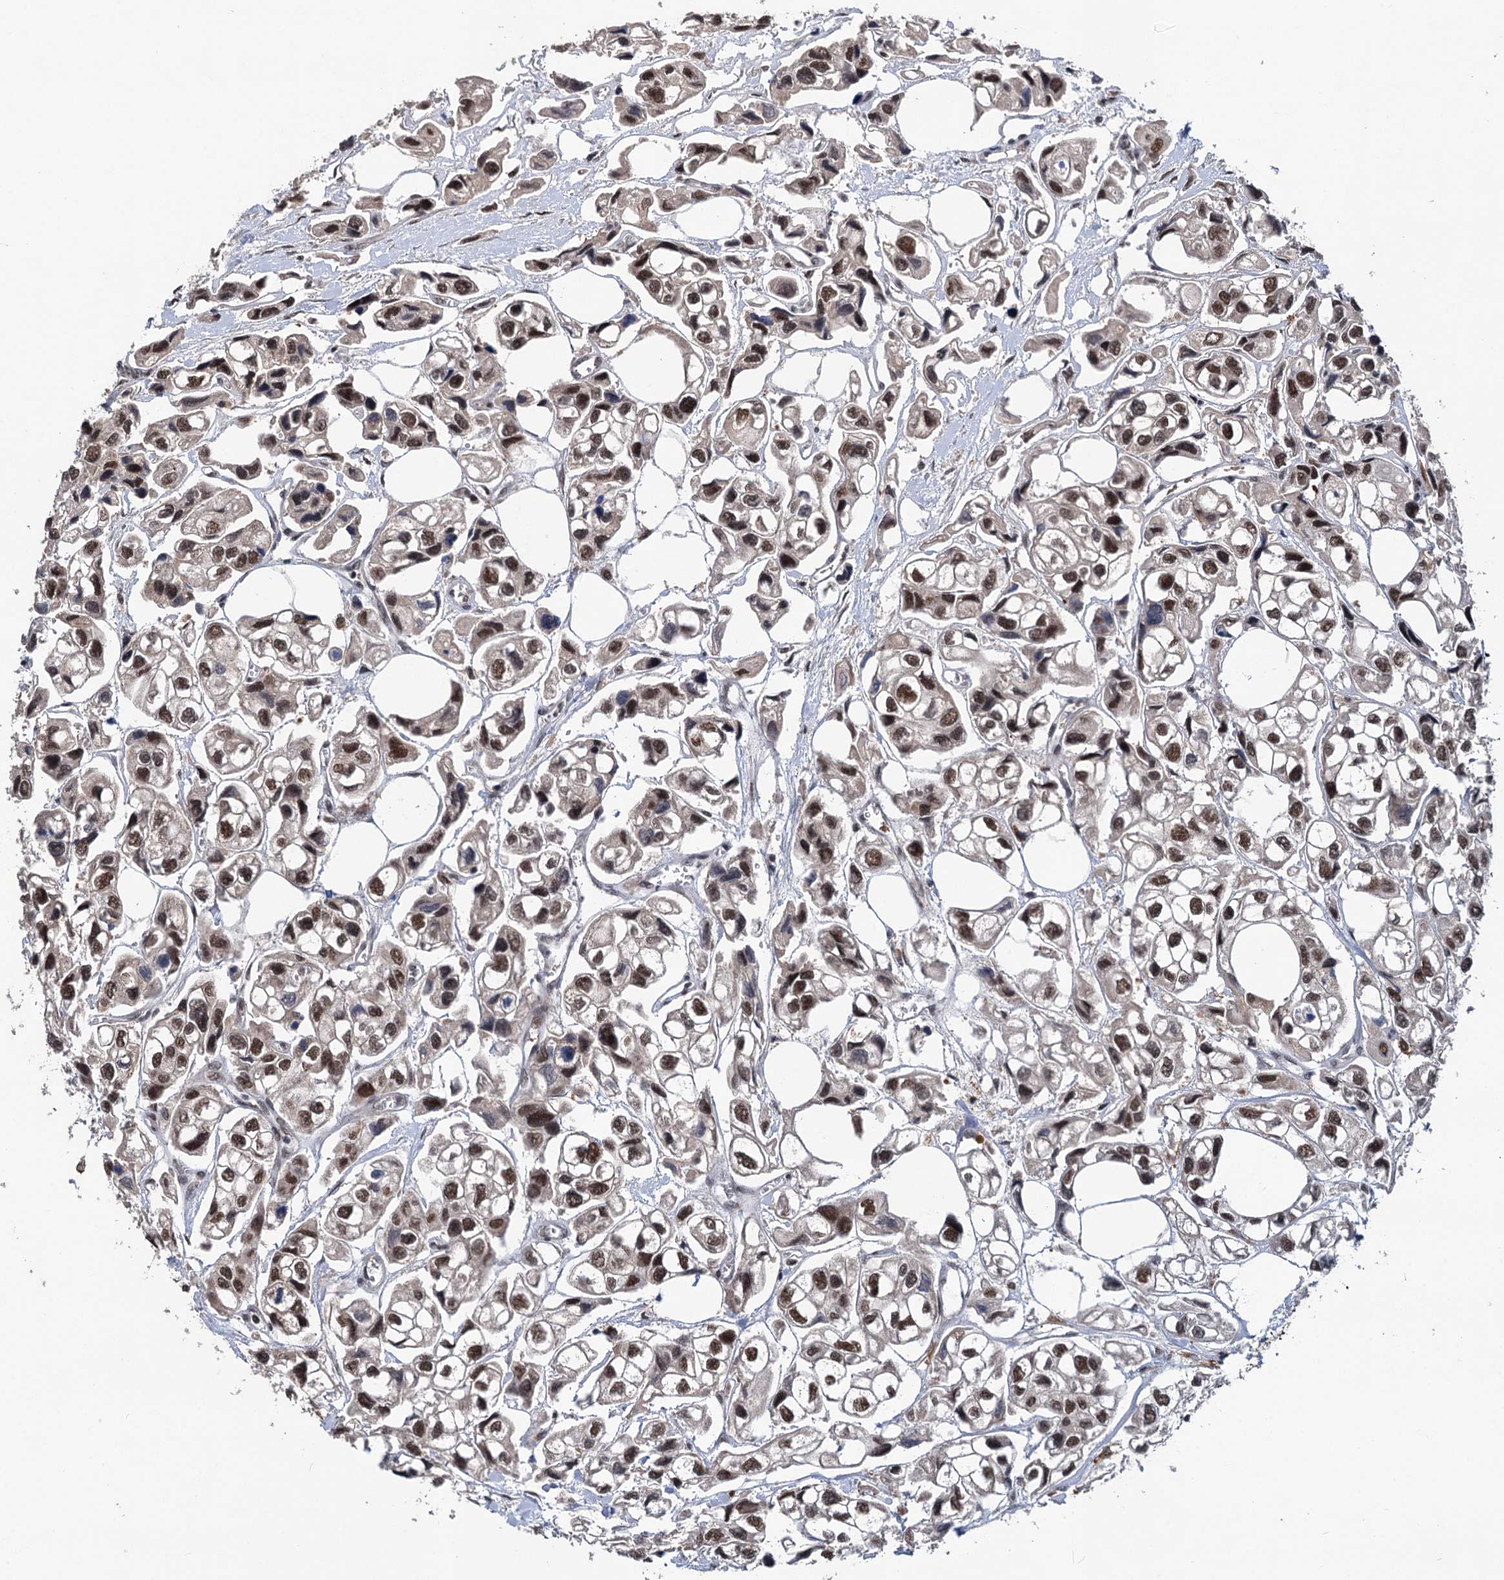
{"staining": {"intensity": "moderate", "quantity": ">75%", "location": "nuclear"}, "tissue": "urothelial cancer", "cell_type": "Tumor cells", "image_type": "cancer", "snomed": [{"axis": "morphology", "description": "Urothelial carcinoma, High grade"}, {"axis": "topography", "description": "Urinary bladder"}], "caption": "This histopathology image exhibits immunohistochemistry (IHC) staining of human urothelial cancer, with medium moderate nuclear staining in about >75% of tumor cells.", "gene": "PHF8", "patient": {"sex": "male", "age": 67}}